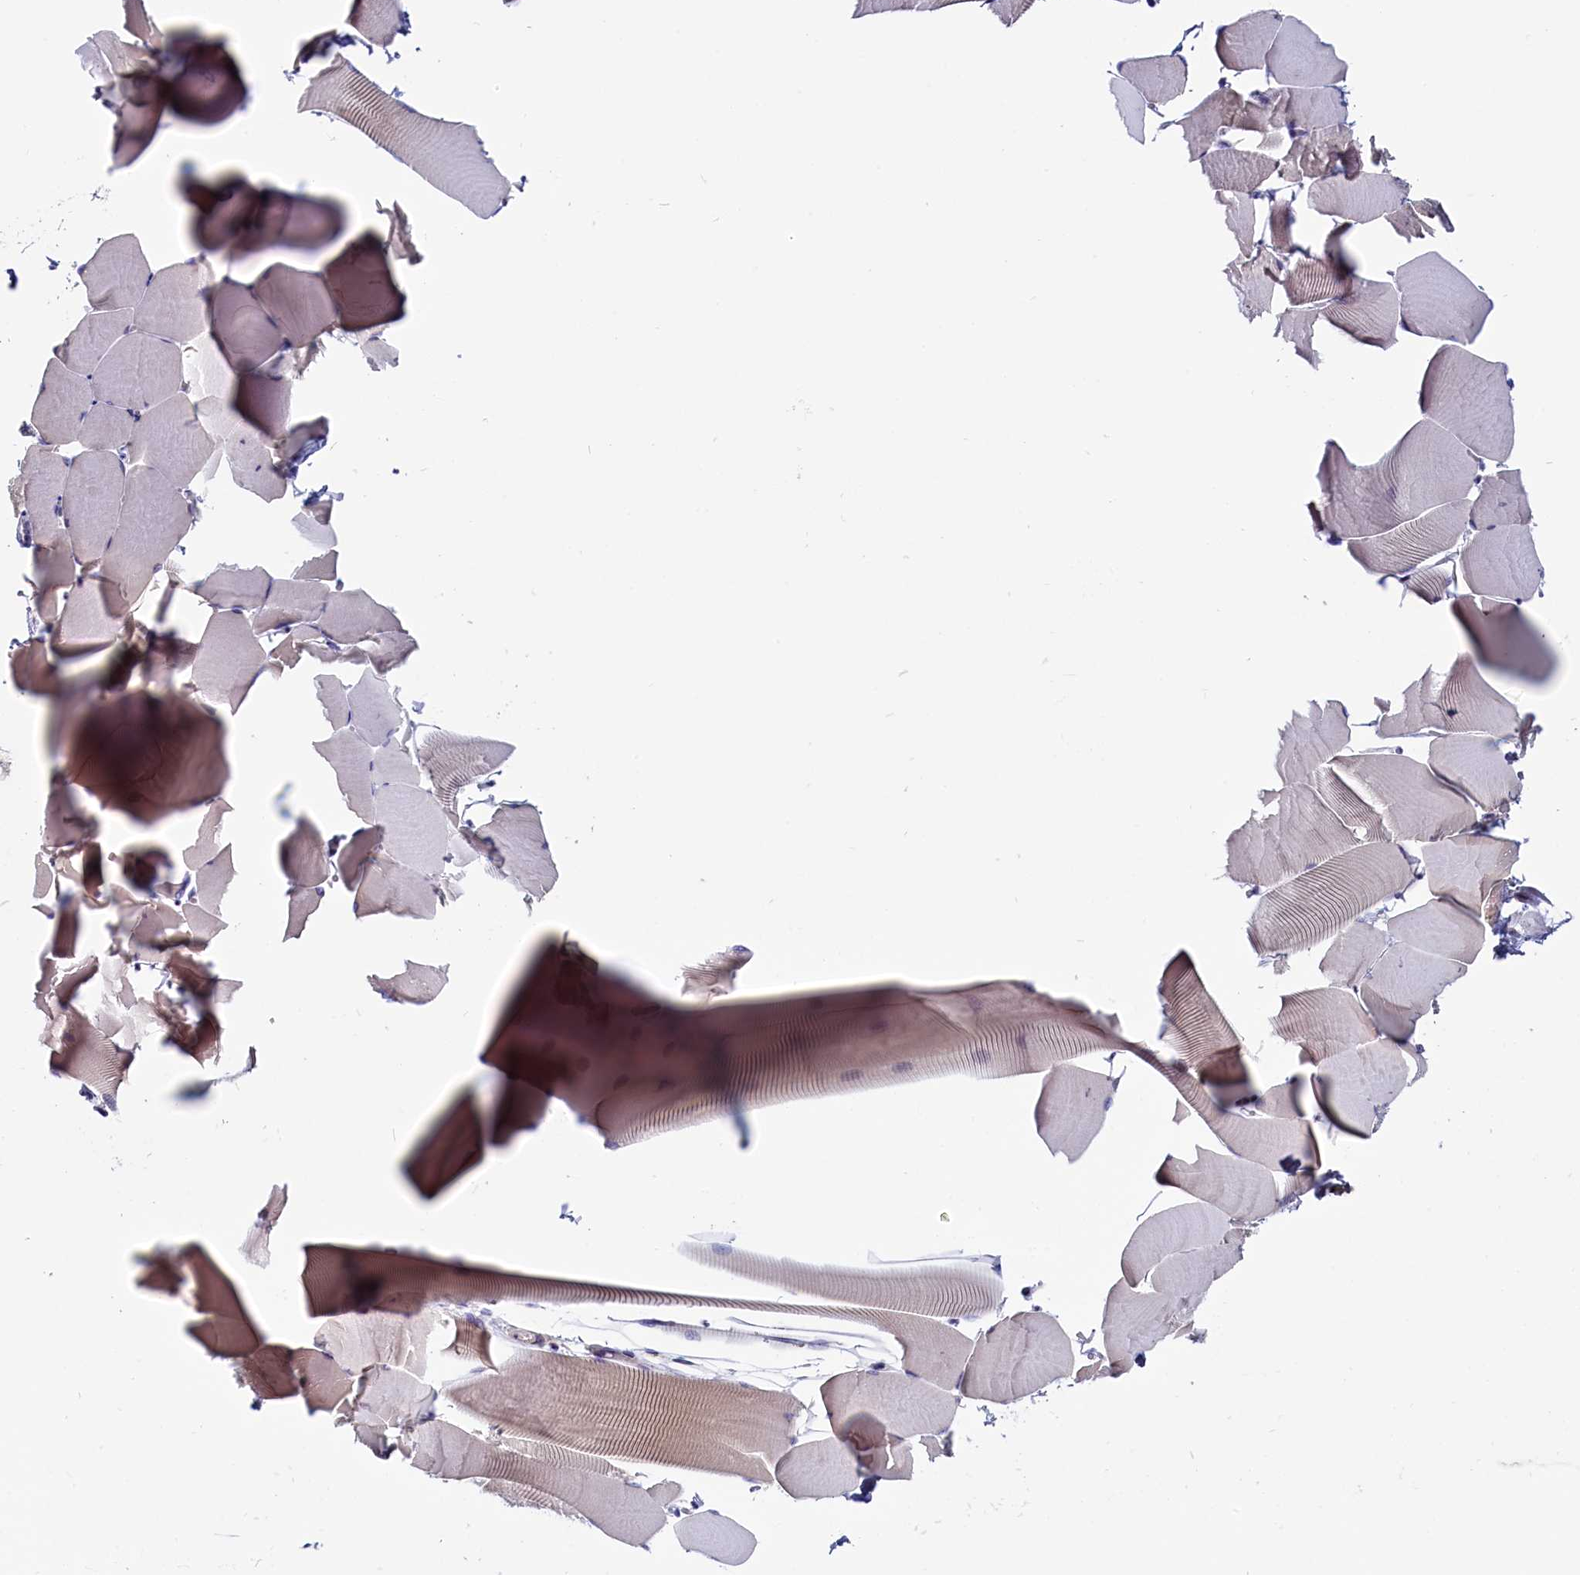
{"staining": {"intensity": "weak", "quantity": "25%-75%", "location": "cytoplasmic/membranous"}, "tissue": "skeletal muscle", "cell_type": "Myocytes", "image_type": "normal", "snomed": [{"axis": "morphology", "description": "Normal tissue, NOS"}, {"axis": "topography", "description": "Skeletal muscle"}], "caption": "Immunohistochemical staining of benign skeletal muscle reveals 25%-75% levels of weak cytoplasmic/membranous protein expression in approximately 25%-75% of myocytes.", "gene": "CIAPIN1", "patient": {"sex": "male", "age": 25}}